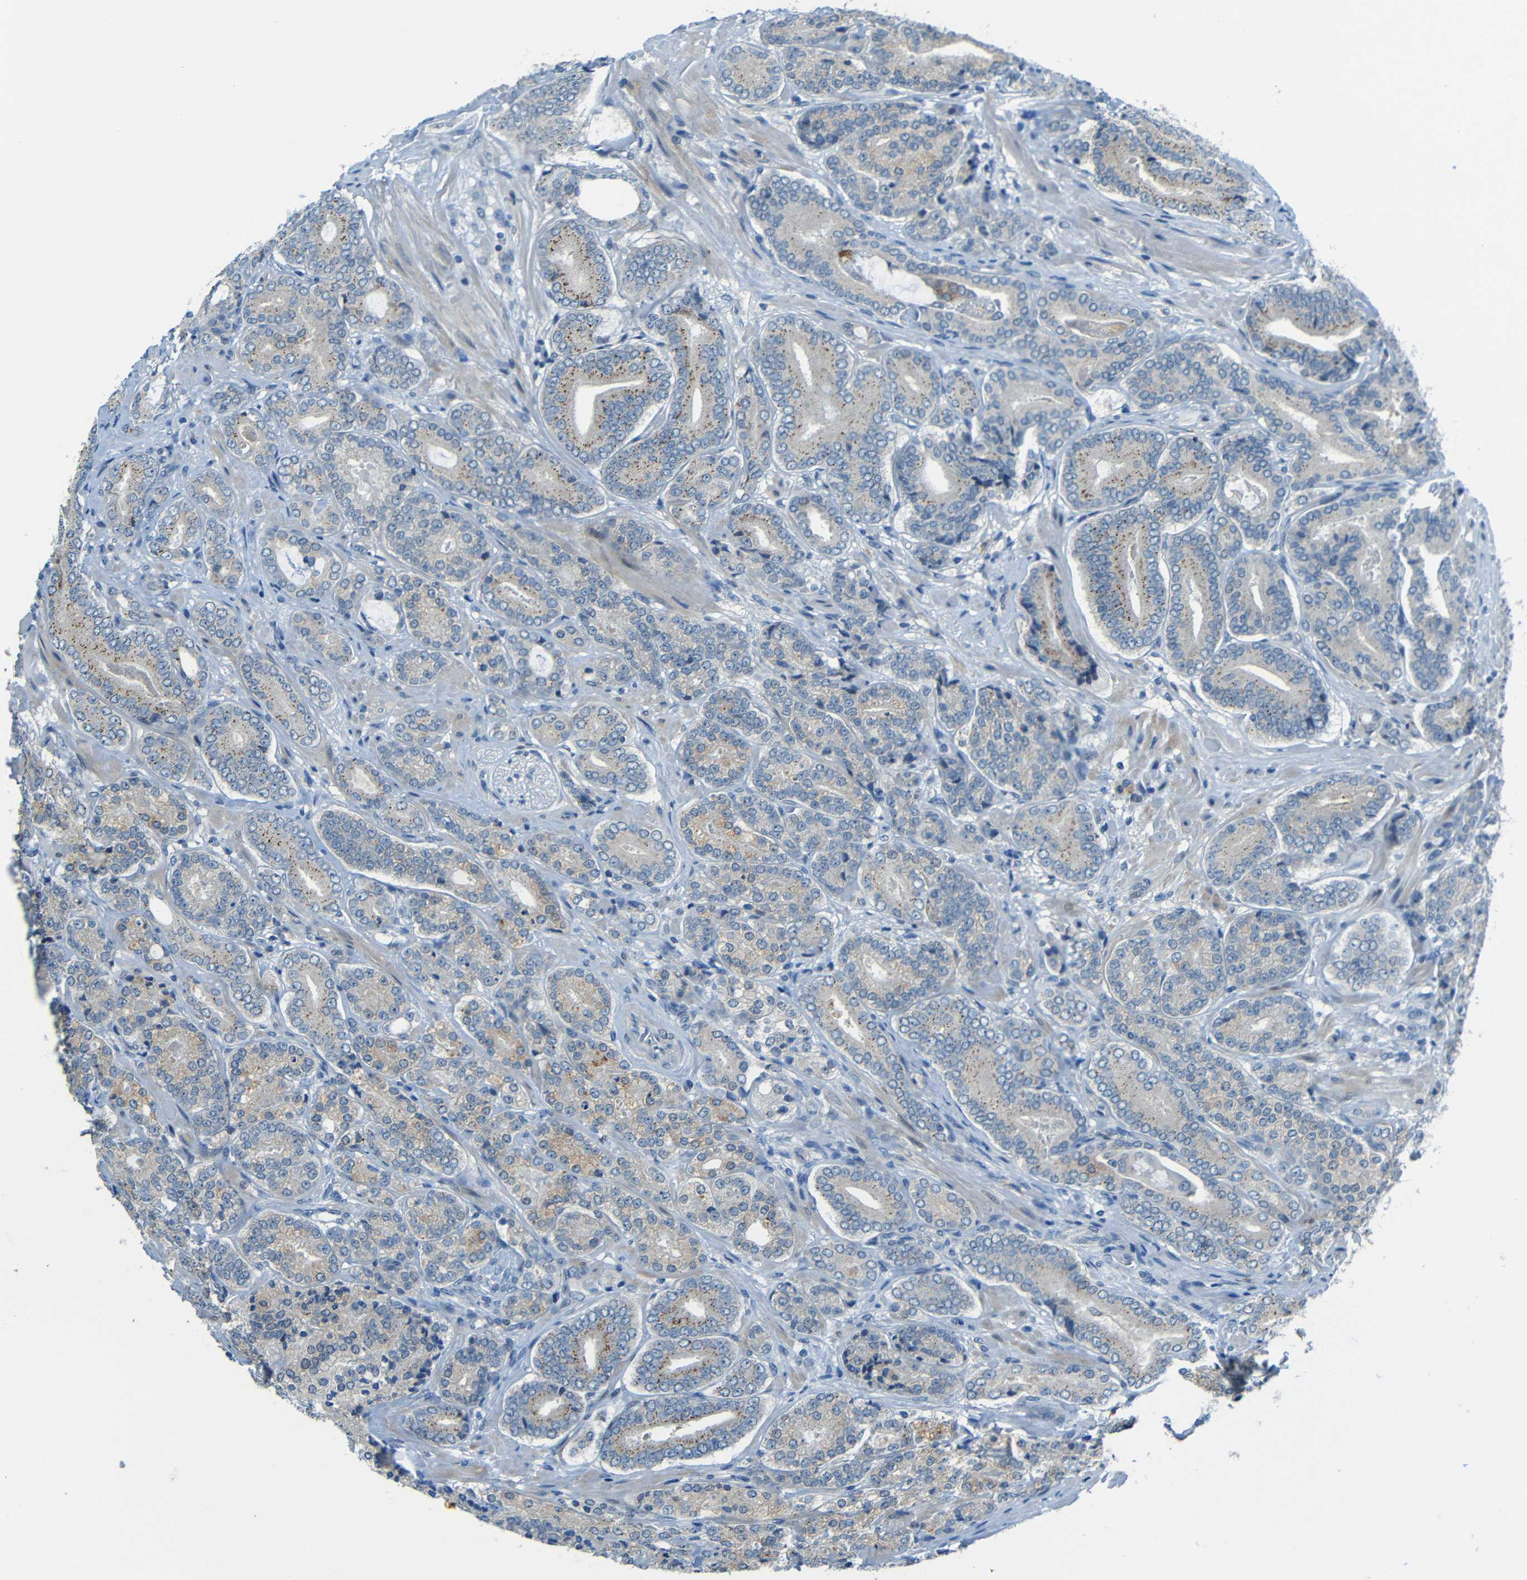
{"staining": {"intensity": "moderate", "quantity": "25%-75%", "location": "cytoplasmic/membranous"}, "tissue": "prostate cancer", "cell_type": "Tumor cells", "image_type": "cancer", "snomed": [{"axis": "morphology", "description": "Adenocarcinoma, High grade"}, {"axis": "topography", "description": "Prostate"}], "caption": "Protein expression by IHC demonstrates moderate cytoplasmic/membranous expression in approximately 25%-75% of tumor cells in prostate high-grade adenocarcinoma.", "gene": "ANKRD22", "patient": {"sex": "male", "age": 61}}